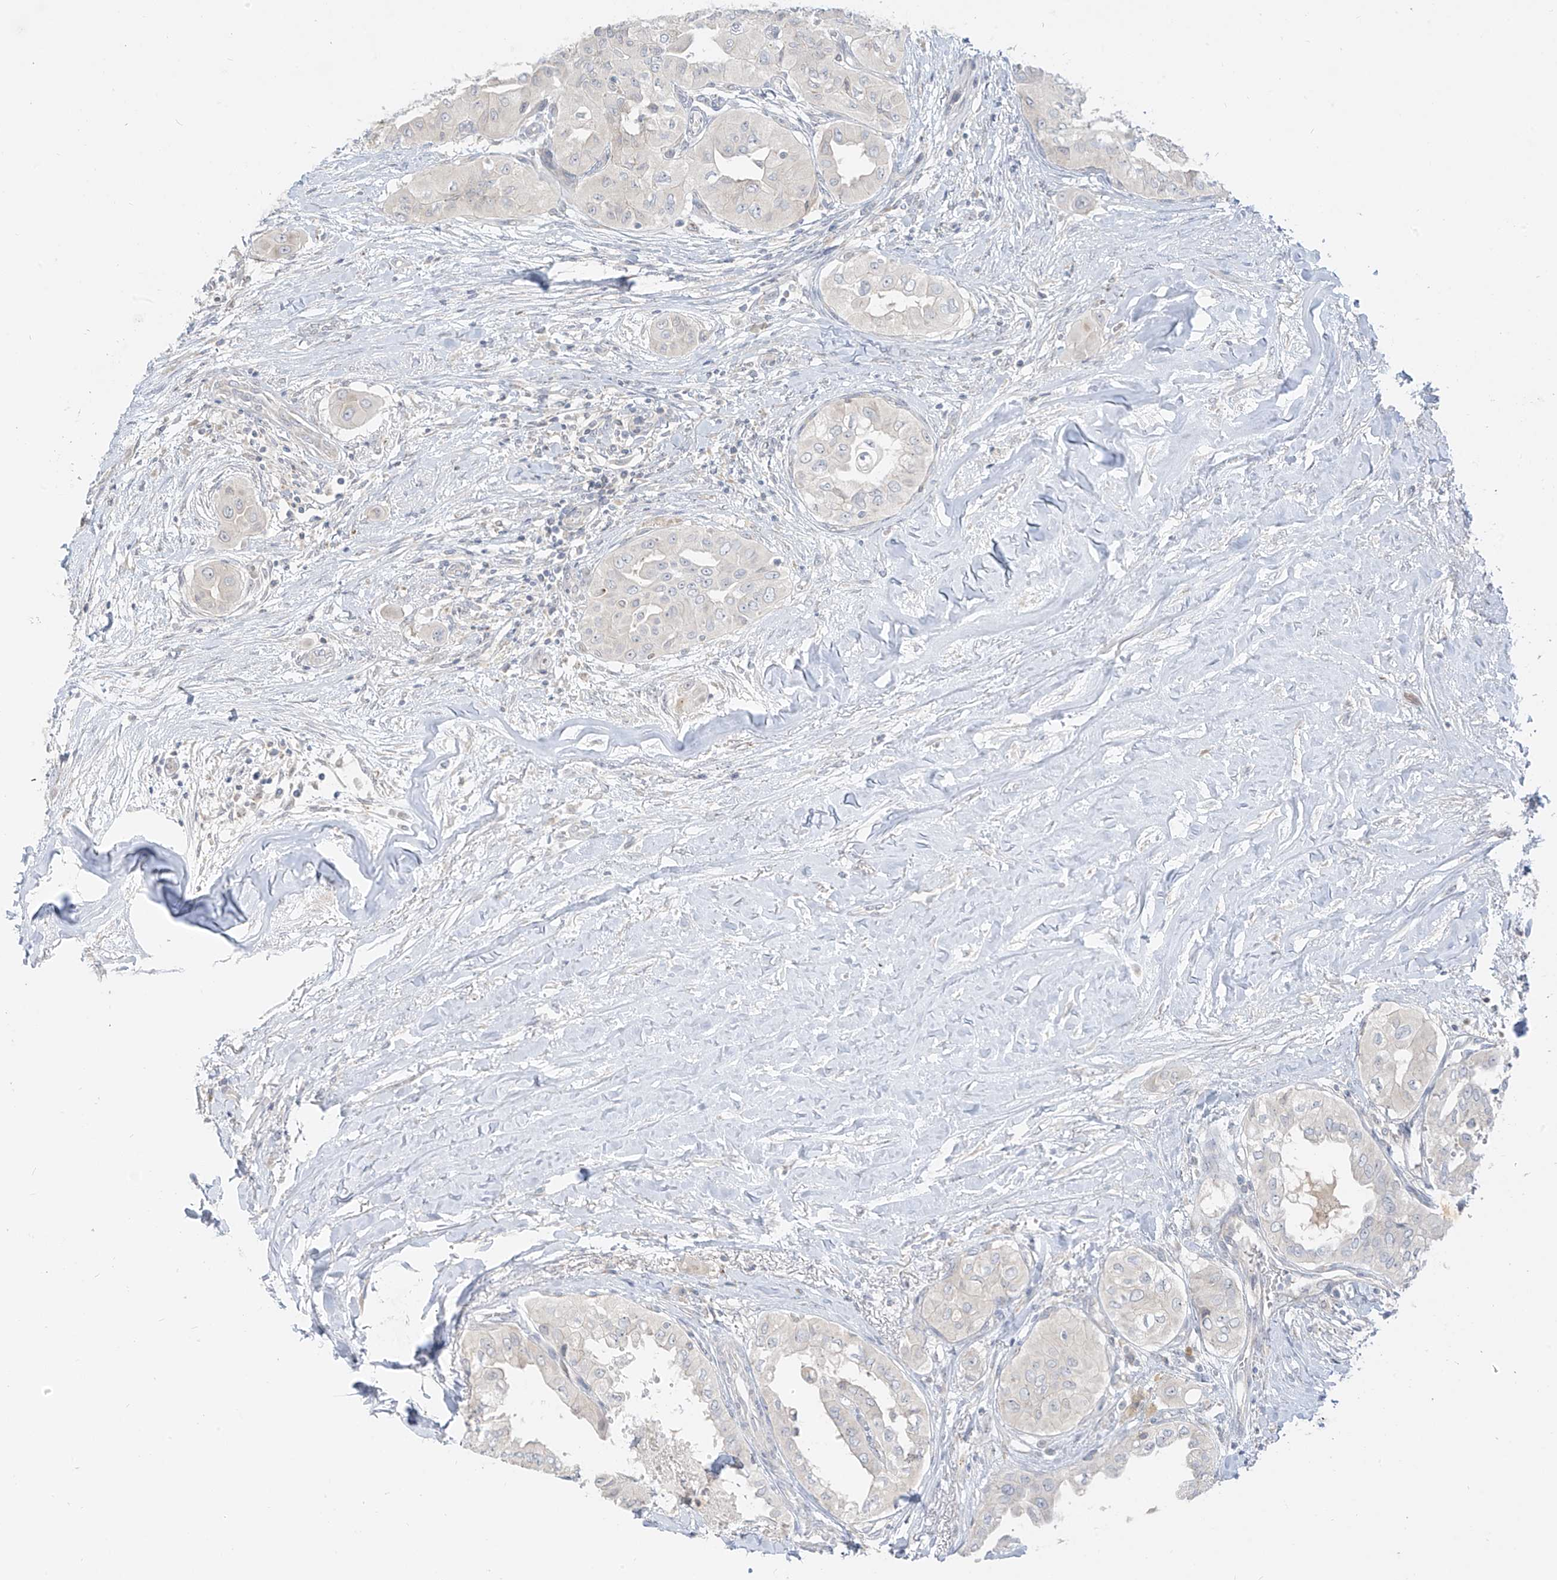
{"staining": {"intensity": "negative", "quantity": "none", "location": "none"}, "tissue": "thyroid cancer", "cell_type": "Tumor cells", "image_type": "cancer", "snomed": [{"axis": "morphology", "description": "Papillary adenocarcinoma, NOS"}, {"axis": "topography", "description": "Thyroid gland"}], "caption": "This is an immunohistochemistry histopathology image of papillary adenocarcinoma (thyroid). There is no expression in tumor cells.", "gene": "C2orf42", "patient": {"sex": "female", "age": 59}}